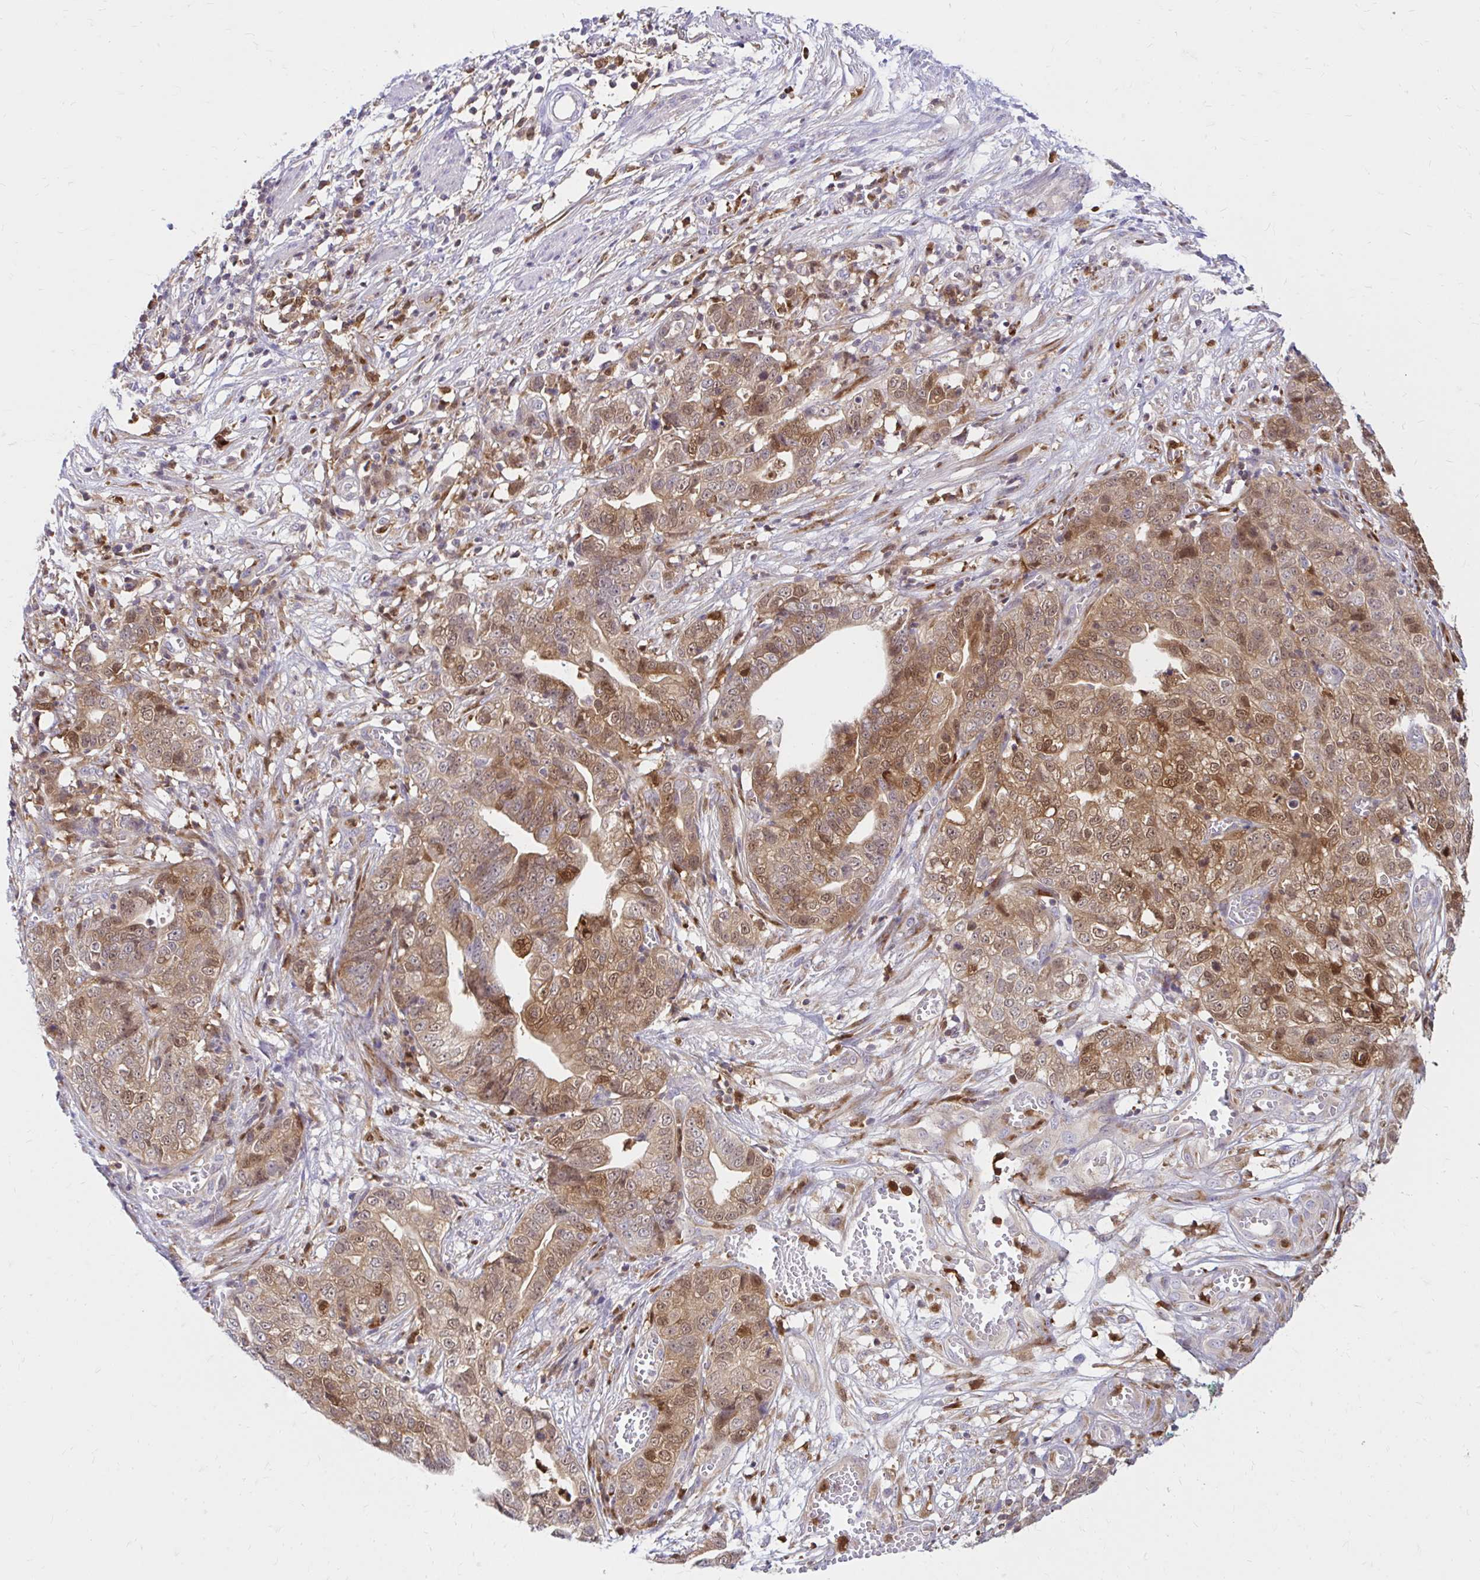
{"staining": {"intensity": "moderate", "quantity": ">75%", "location": "cytoplasmic/membranous,nuclear"}, "tissue": "stomach cancer", "cell_type": "Tumor cells", "image_type": "cancer", "snomed": [{"axis": "morphology", "description": "Adenocarcinoma, NOS"}, {"axis": "topography", "description": "Stomach, upper"}], "caption": "Immunohistochemical staining of stomach adenocarcinoma reveals moderate cytoplasmic/membranous and nuclear protein staining in approximately >75% of tumor cells.", "gene": "PYCARD", "patient": {"sex": "female", "age": 67}}